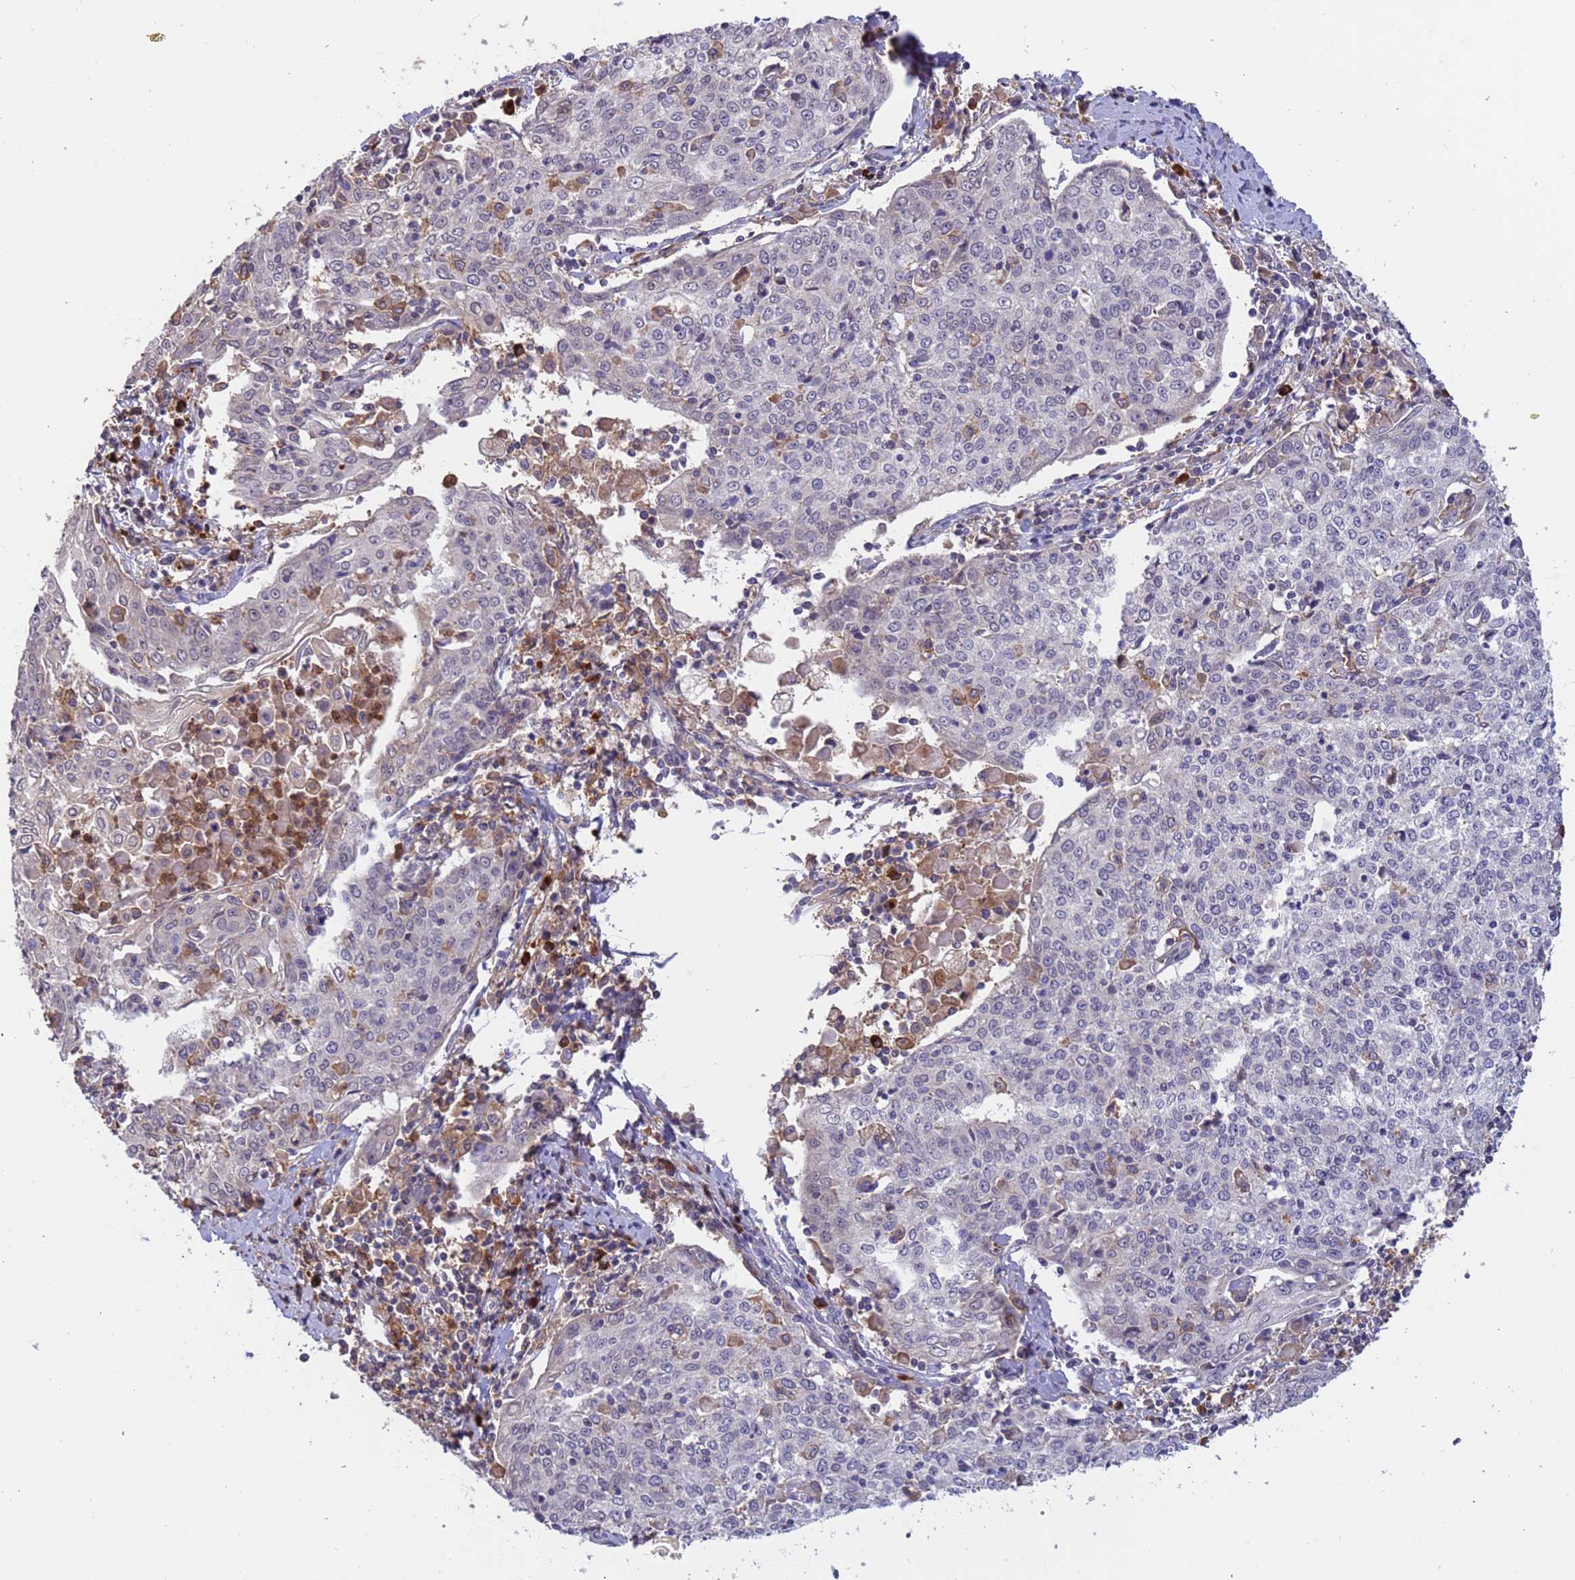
{"staining": {"intensity": "negative", "quantity": "none", "location": "none"}, "tissue": "cervical cancer", "cell_type": "Tumor cells", "image_type": "cancer", "snomed": [{"axis": "morphology", "description": "Squamous cell carcinoma, NOS"}, {"axis": "topography", "description": "Cervix"}], "caption": "A histopathology image of human cervical squamous cell carcinoma is negative for staining in tumor cells.", "gene": "AMPD3", "patient": {"sex": "female", "age": 48}}